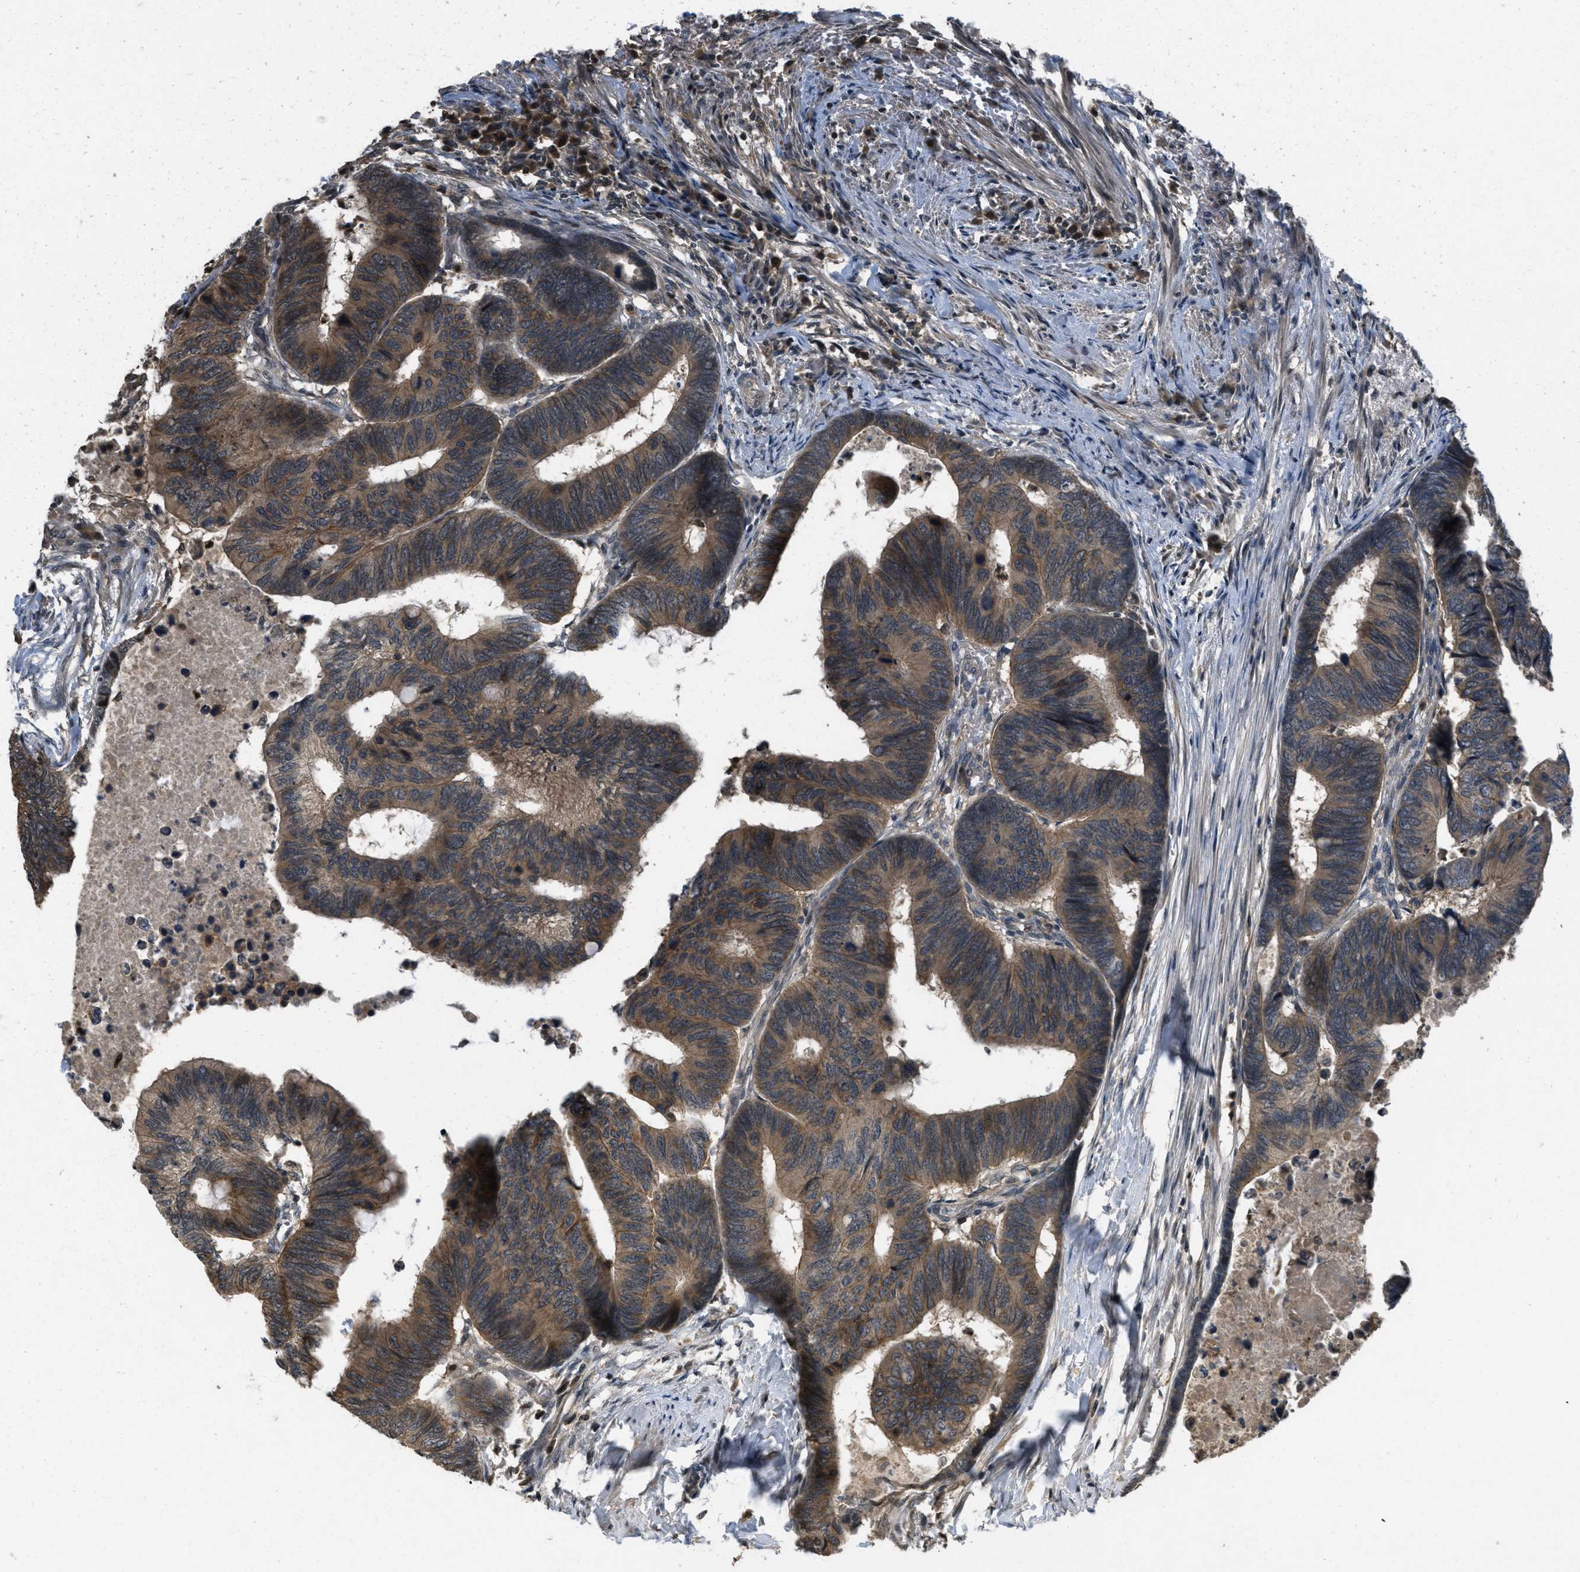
{"staining": {"intensity": "moderate", "quantity": ">75%", "location": "cytoplasmic/membranous"}, "tissue": "colorectal cancer", "cell_type": "Tumor cells", "image_type": "cancer", "snomed": [{"axis": "morphology", "description": "Normal tissue, NOS"}, {"axis": "morphology", "description": "Adenocarcinoma, NOS"}, {"axis": "topography", "description": "Rectum"}, {"axis": "topography", "description": "Peripheral nerve tissue"}], "caption": "Adenocarcinoma (colorectal) tissue displays moderate cytoplasmic/membranous staining in approximately >75% of tumor cells, visualized by immunohistochemistry.", "gene": "ATG7", "patient": {"sex": "male", "age": 92}}